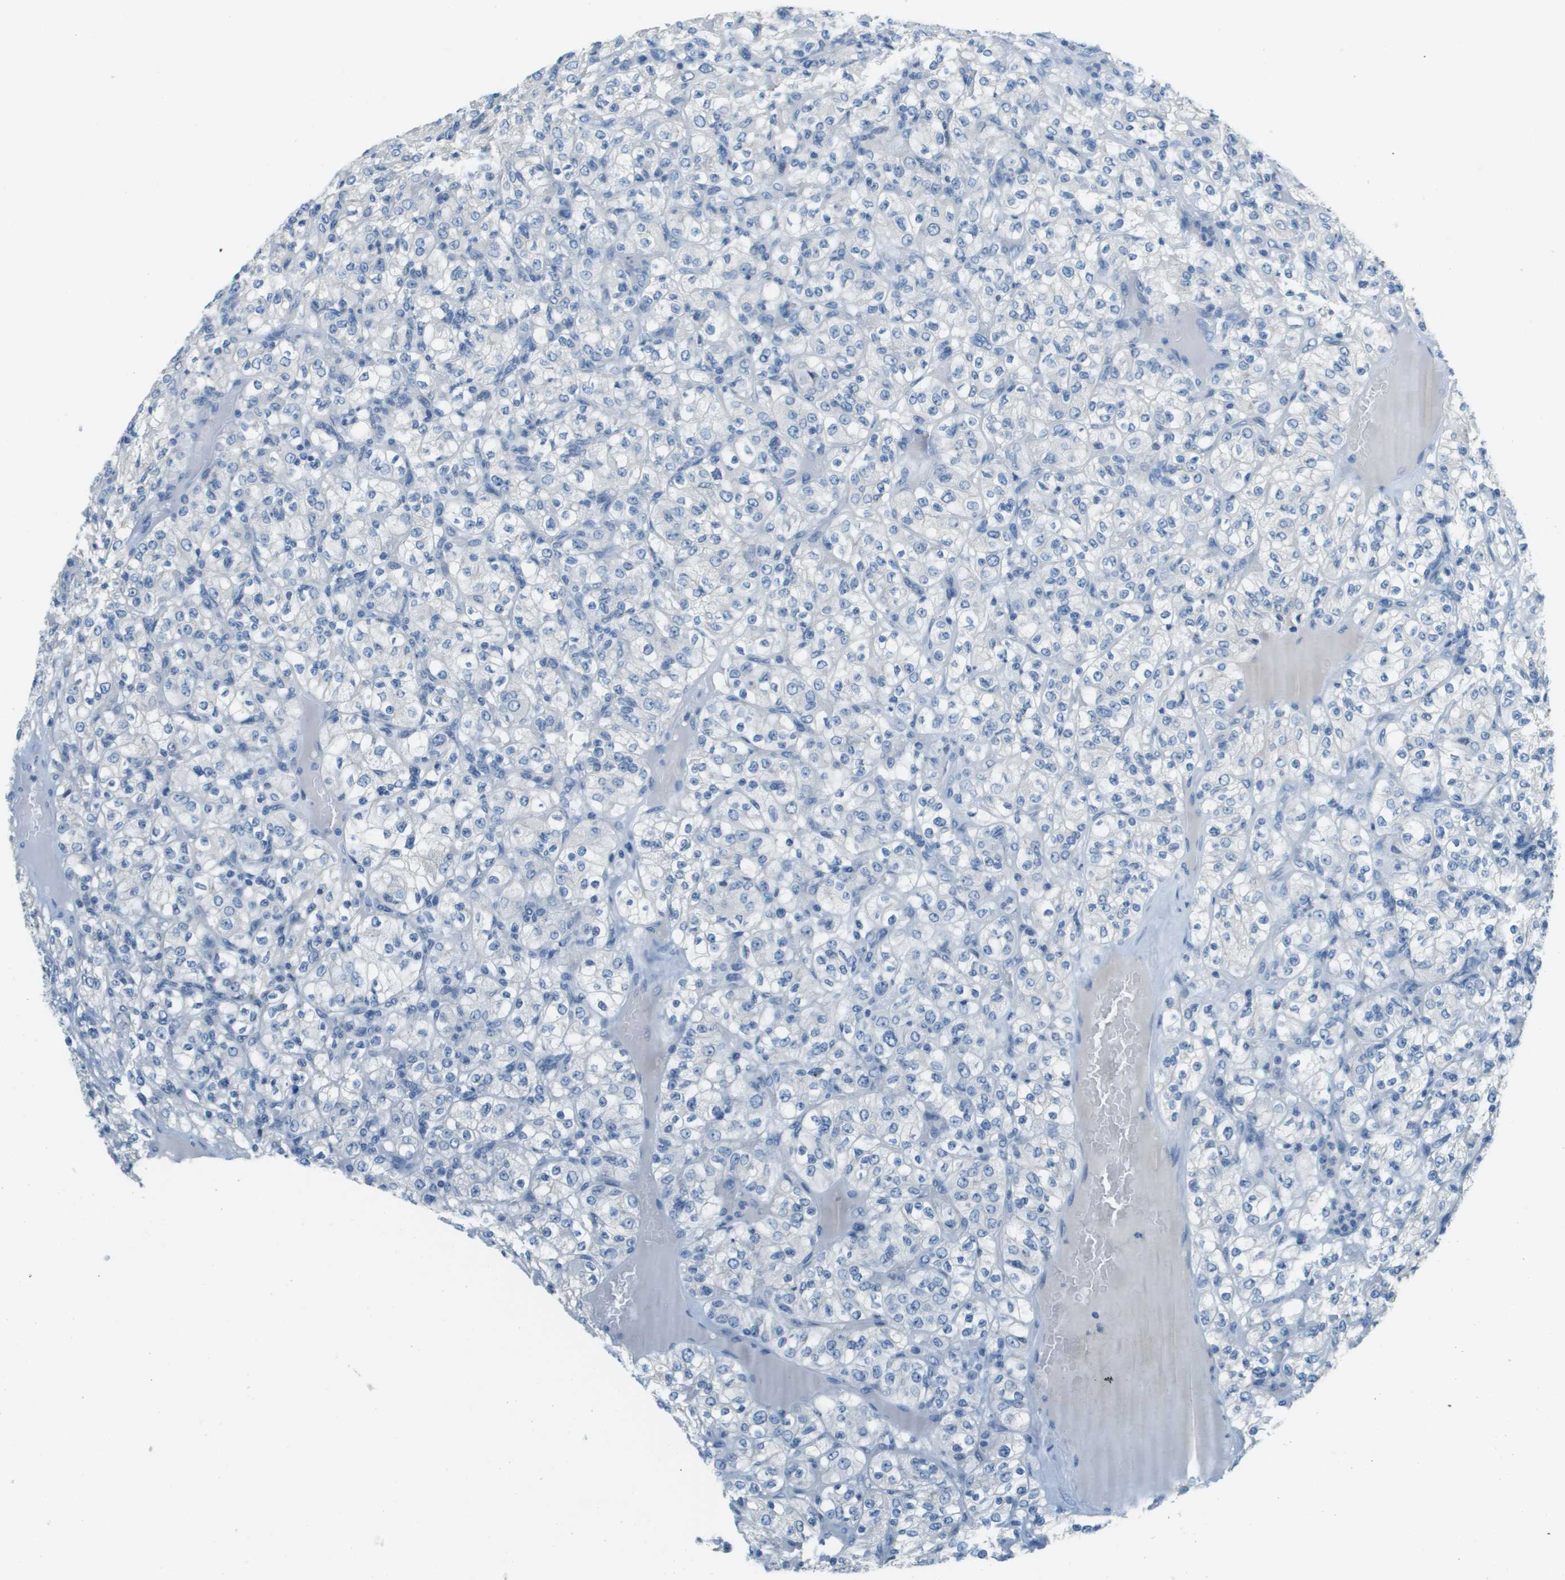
{"staining": {"intensity": "negative", "quantity": "none", "location": "none"}, "tissue": "renal cancer", "cell_type": "Tumor cells", "image_type": "cancer", "snomed": [{"axis": "morphology", "description": "Normal tissue, NOS"}, {"axis": "morphology", "description": "Adenocarcinoma, NOS"}, {"axis": "topography", "description": "Kidney"}], "caption": "This is an immunohistochemistry histopathology image of adenocarcinoma (renal). There is no positivity in tumor cells.", "gene": "DCN", "patient": {"sex": "female", "age": 72}}